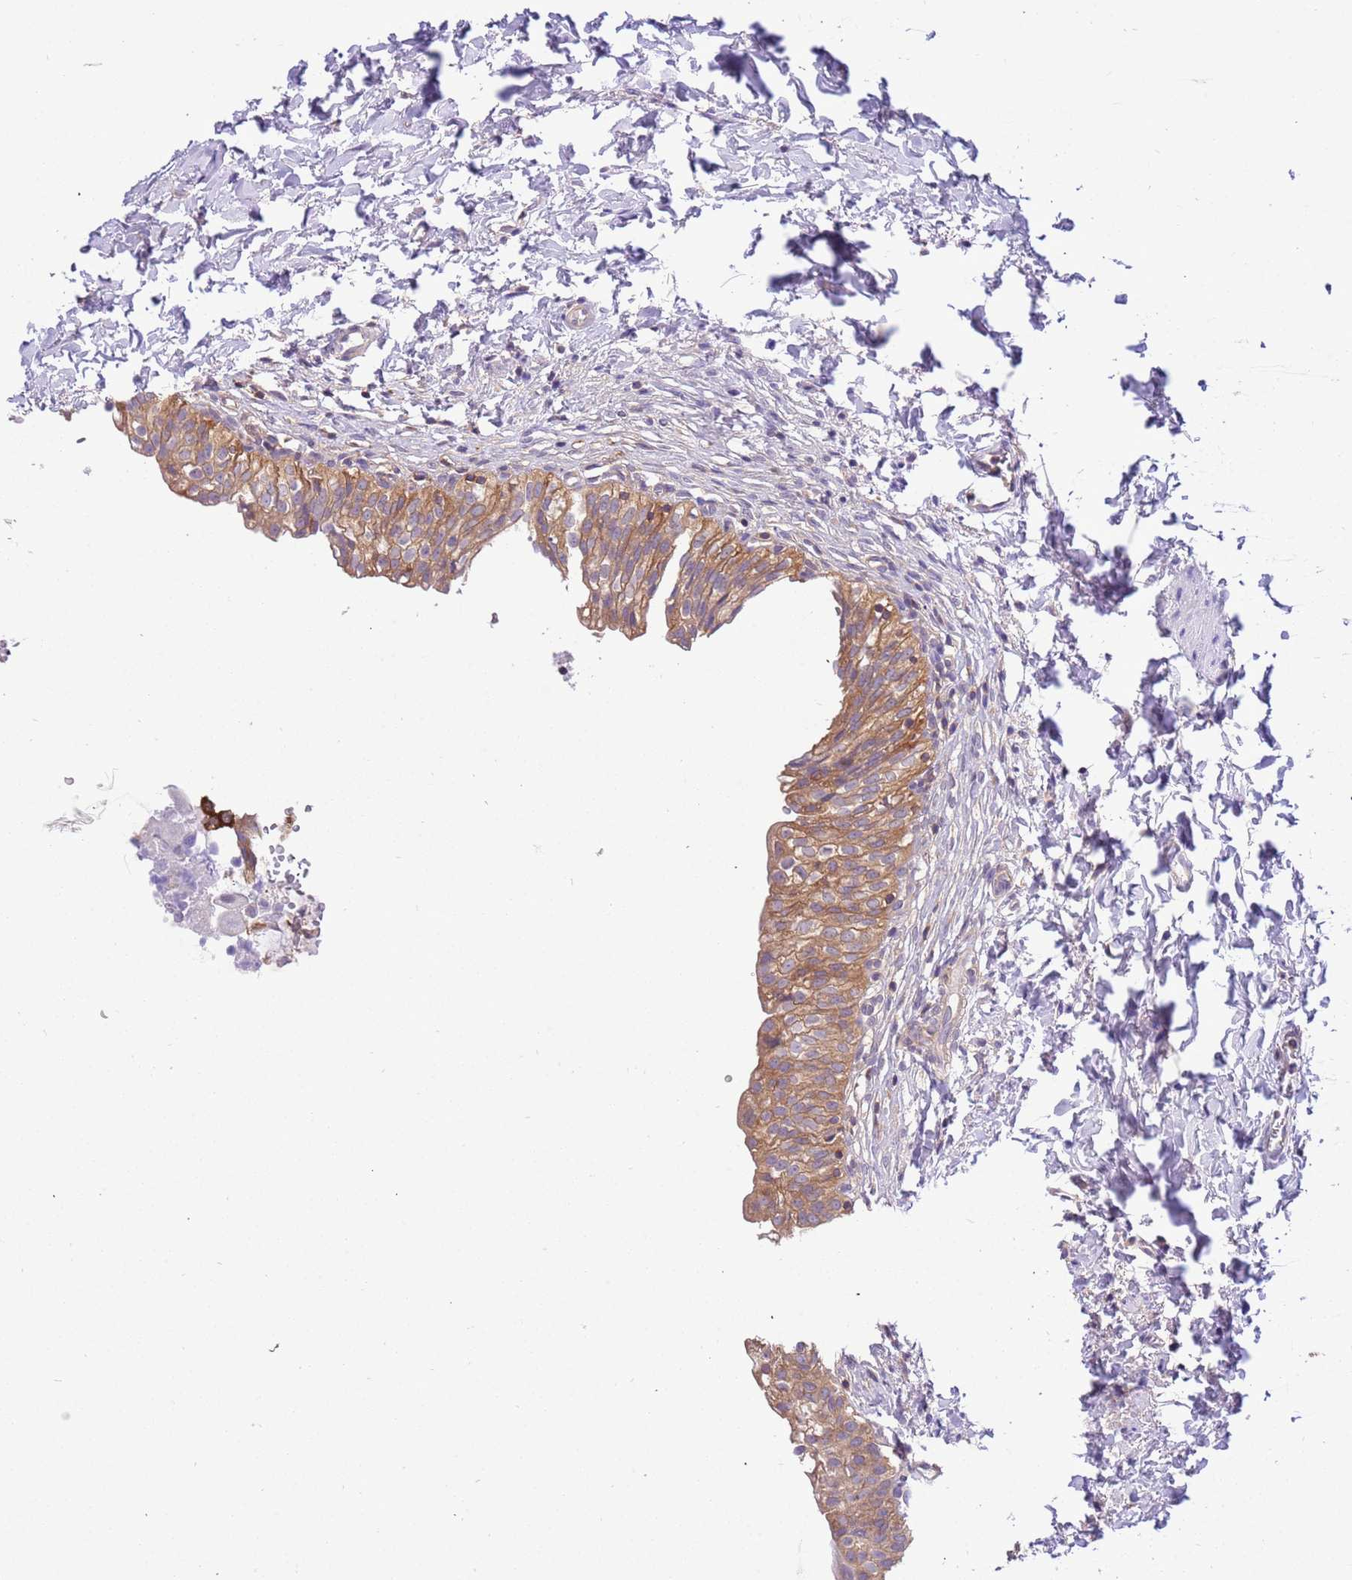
{"staining": {"intensity": "moderate", "quantity": ">75%", "location": "cytoplasmic/membranous"}, "tissue": "urinary bladder", "cell_type": "Urothelial cells", "image_type": "normal", "snomed": [{"axis": "morphology", "description": "Normal tissue, NOS"}, {"axis": "topography", "description": "Urinary bladder"}], "caption": "About >75% of urothelial cells in unremarkable human urinary bladder reveal moderate cytoplasmic/membranous protein staining as visualized by brown immunohistochemical staining.", "gene": "STIP1", "patient": {"sex": "male", "age": 55}}